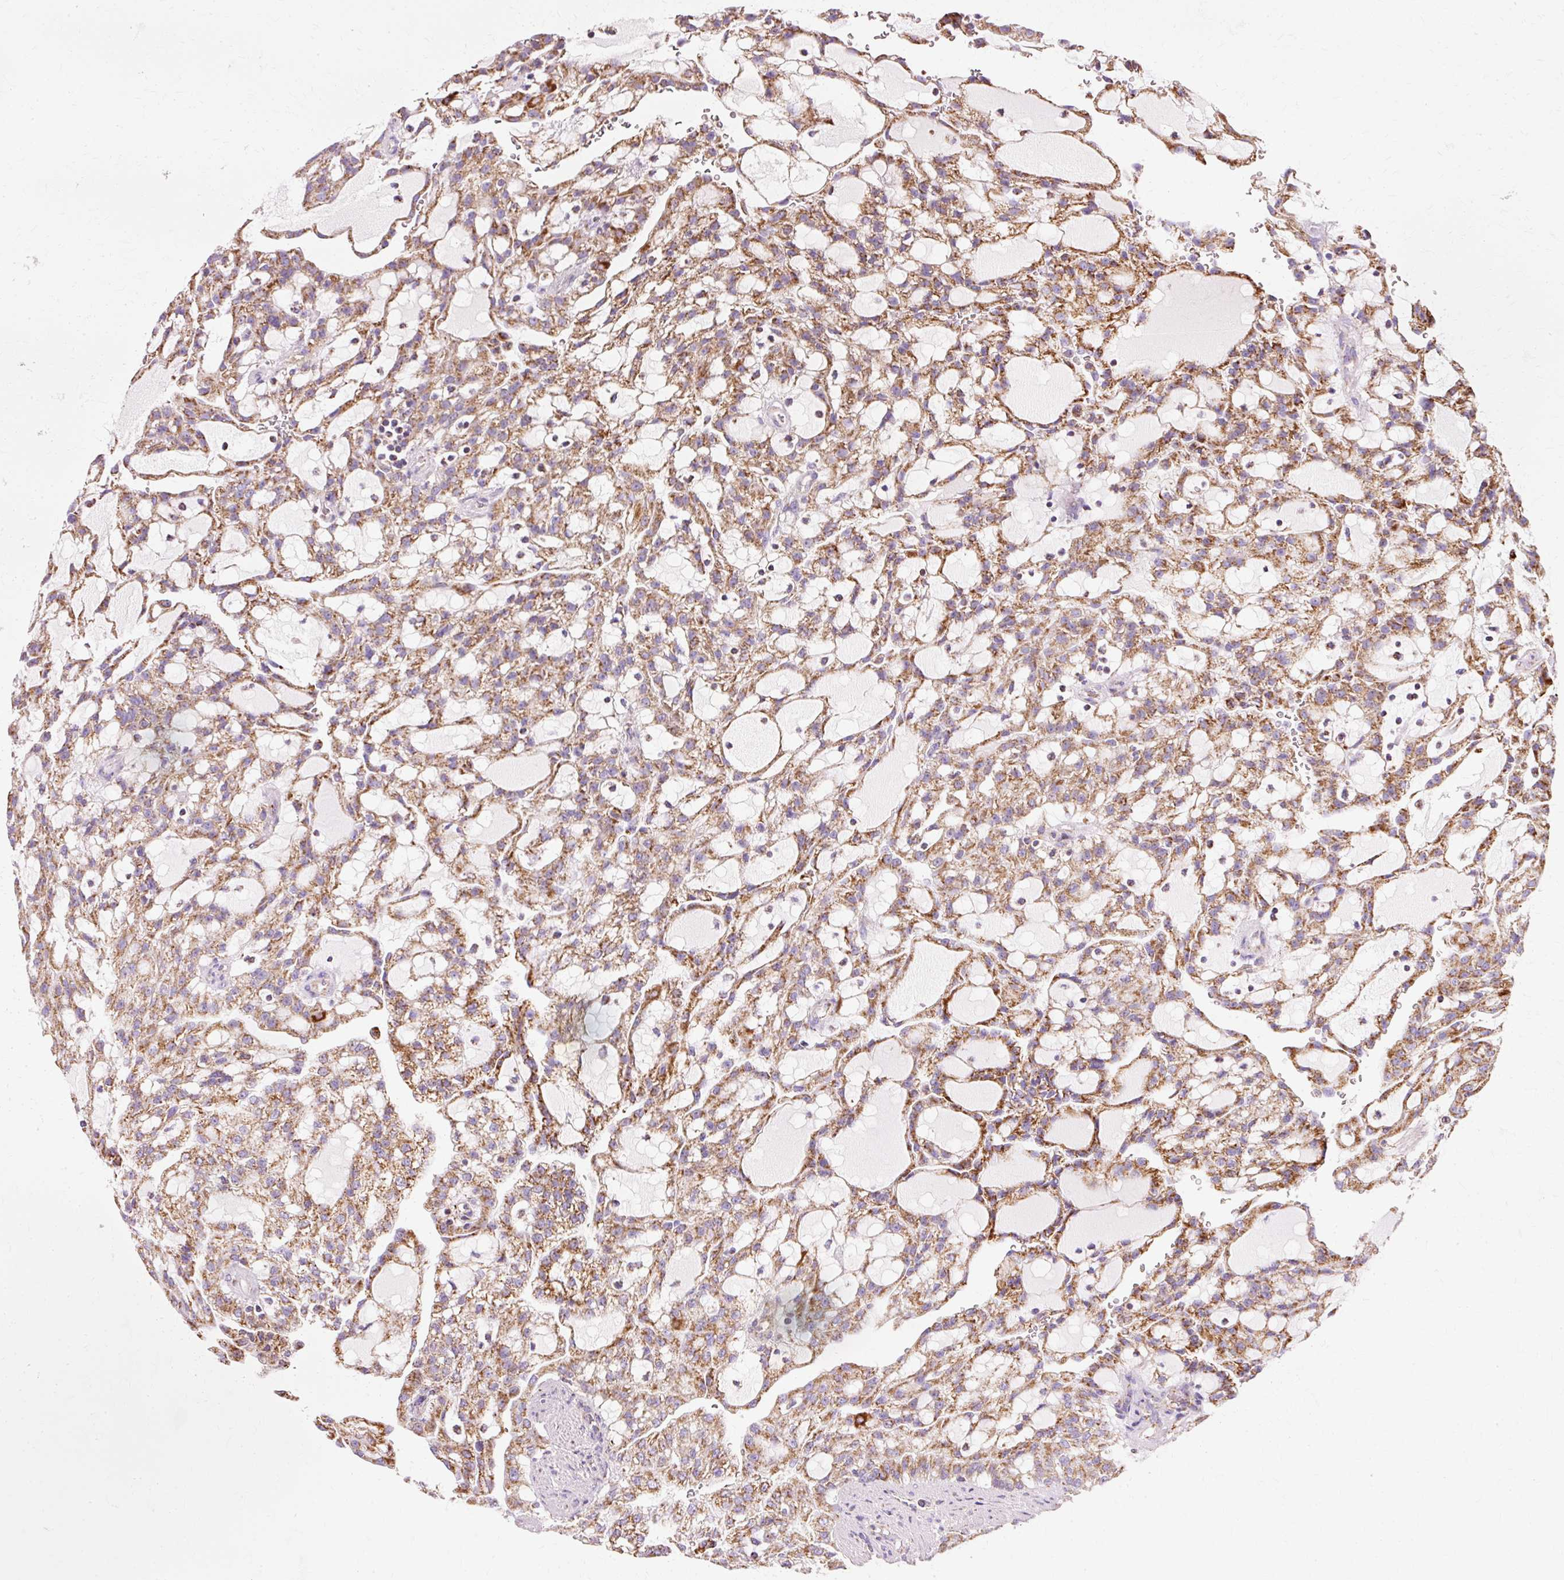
{"staining": {"intensity": "moderate", "quantity": ">75%", "location": "cytoplasmic/membranous"}, "tissue": "renal cancer", "cell_type": "Tumor cells", "image_type": "cancer", "snomed": [{"axis": "morphology", "description": "Adenocarcinoma, NOS"}, {"axis": "topography", "description": "Kidney"}], "caption": "Immunohistochemistry (IHC) of human renal cancer reveals medium levels of moderate cytoplasmic/membranous expression in about >75% of tumor cells.", "gene": "ATP5PO", "patient": {"sex": "male", "age": 63}}